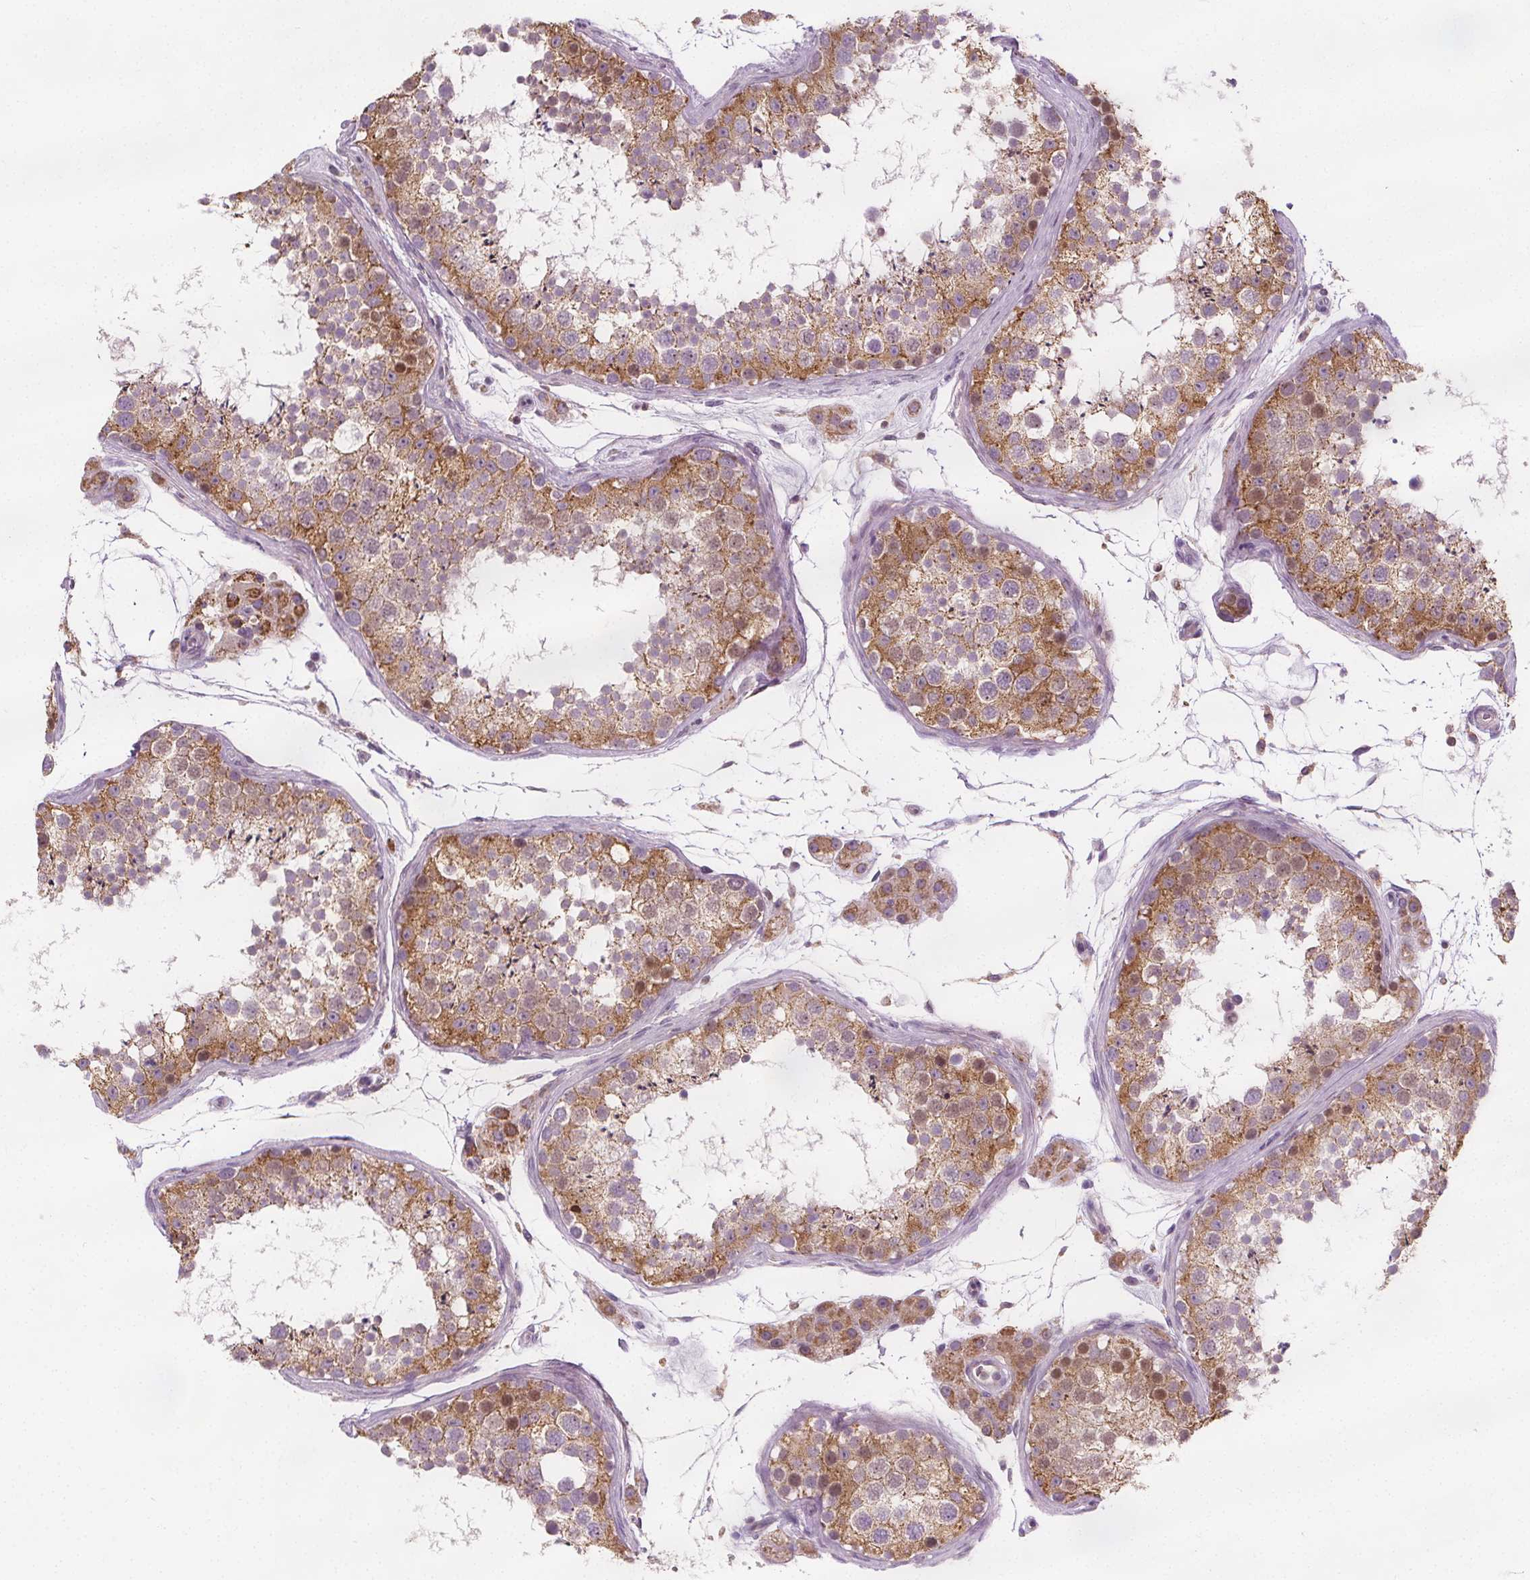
{"staining": {"intensity": "moderate", "quantity": ">75%", "location": "cytoplasmic/membranous"}, "tissue": "testis", "cell_type": "Cells in seminiferous ducts", "image_type": "normal", "snomed": [{"axis": "morphology", "description": "Normal tissue, NOS"}, {"axis": "topography", "description": "Testis"}], "caption": "A micrograph of human testis stained for a protein demonstrates moderate cytoplasmic/membranous brown staining in cells in seminiferous ducts. (DAB IHC with brightfield microscopy, high magnification).", "gene": "RAB20", "patient": {"sex": "male", "age": 41}}